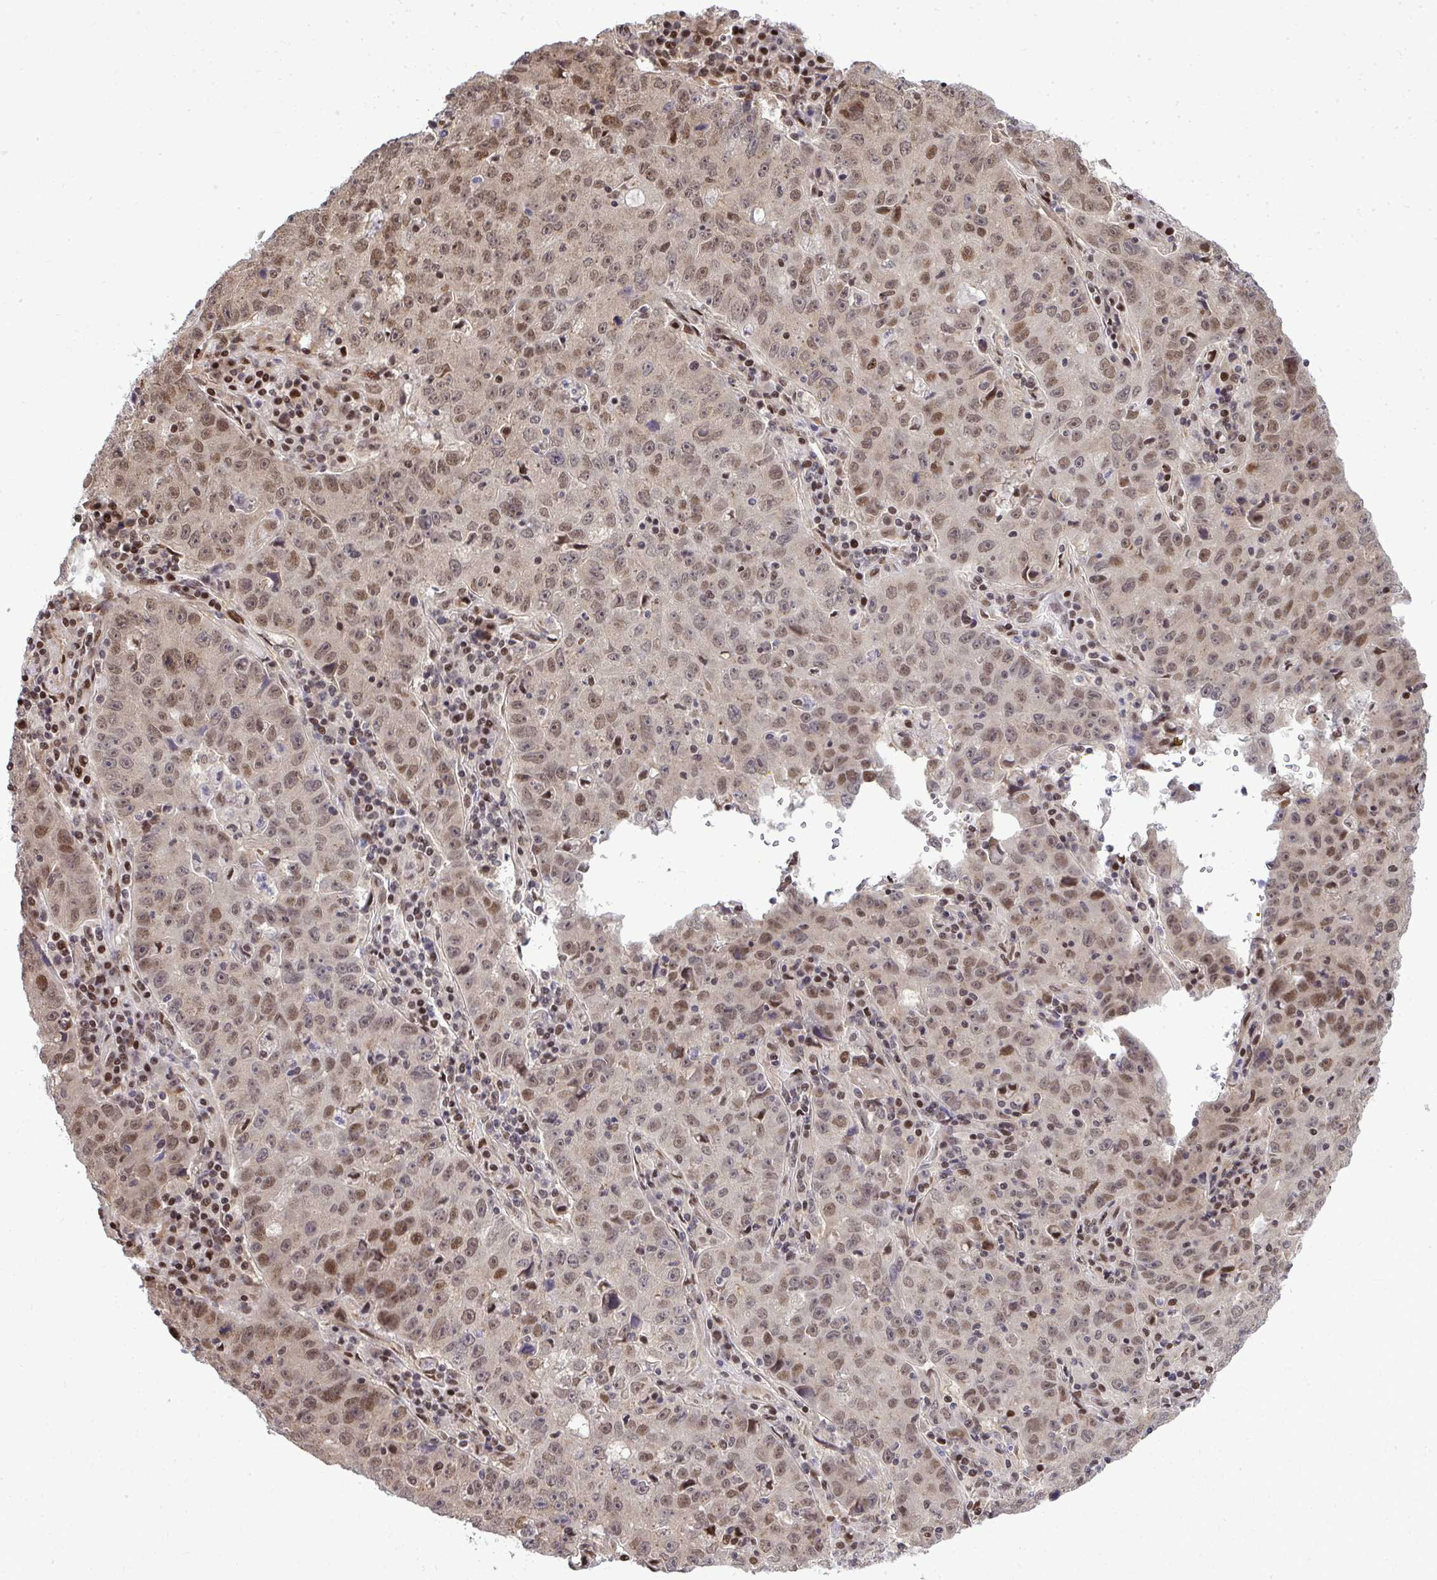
{"staining": {"intensity": "moderate", "quantity": "25%-75%", "location": "nuclear"}, "tissue": "lung cancer", "cell_type": "Tumor cells", "image_type": "cancer", "snomed": [{"axis": "morphology", "description": "Normal morphology"}, {"axis": "morphology", "description": "Adenocarcinoma, NOS"}, {"axis": "topography", "description": "Lymph node"}, {"axis": "topography", "description": "Lung"}], "caption": "IHC (DAB (3,3'-diaminobenzidine)) staining of human lung cancer (adenocarcinoma) reveals moderate nuclear protein expression in about 25%-75% of tumor cells.", "gene": "PIGY", "patient": {"sex": "female", "age": 57}}